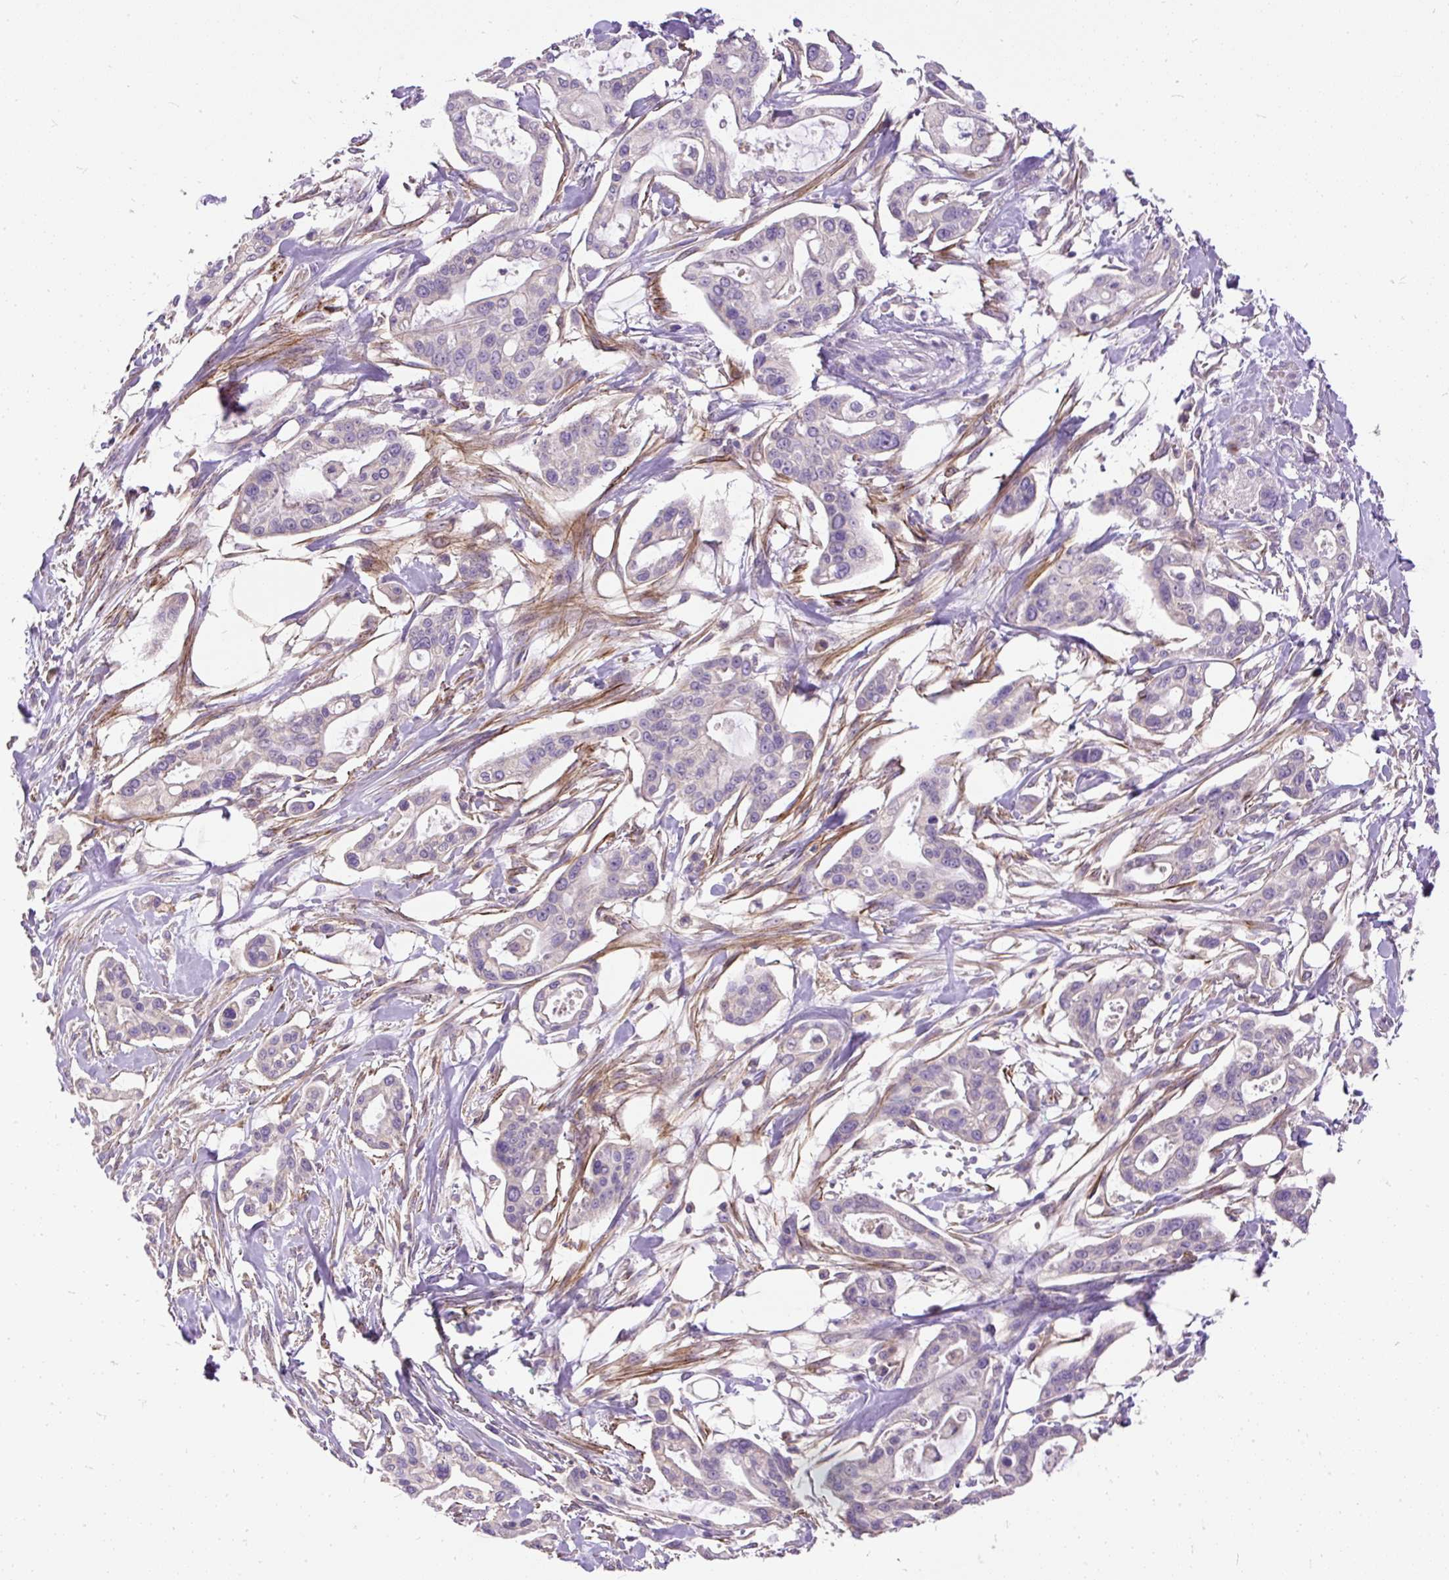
{"staining": {"intensity": "negative", "quantity": "none", "location": "none"}, "tissue": "pancreatic cancer", "cell_type": "Tumor cells", "image_type": "cancer", "snomed": [{"axis": "morphology", "description": "Adenocarcinoma, NOS"}, {"axis": "topography", "description": "Pancreas"}], "caption": "There is no significant positivity in tumor cells of pancreatic adenocarcinoma. (DAB (3,3'-diaminobenzidine) IHC, high magnification).", "gene": "GBX1", "patient": {"sex": "male", "age": 68}}